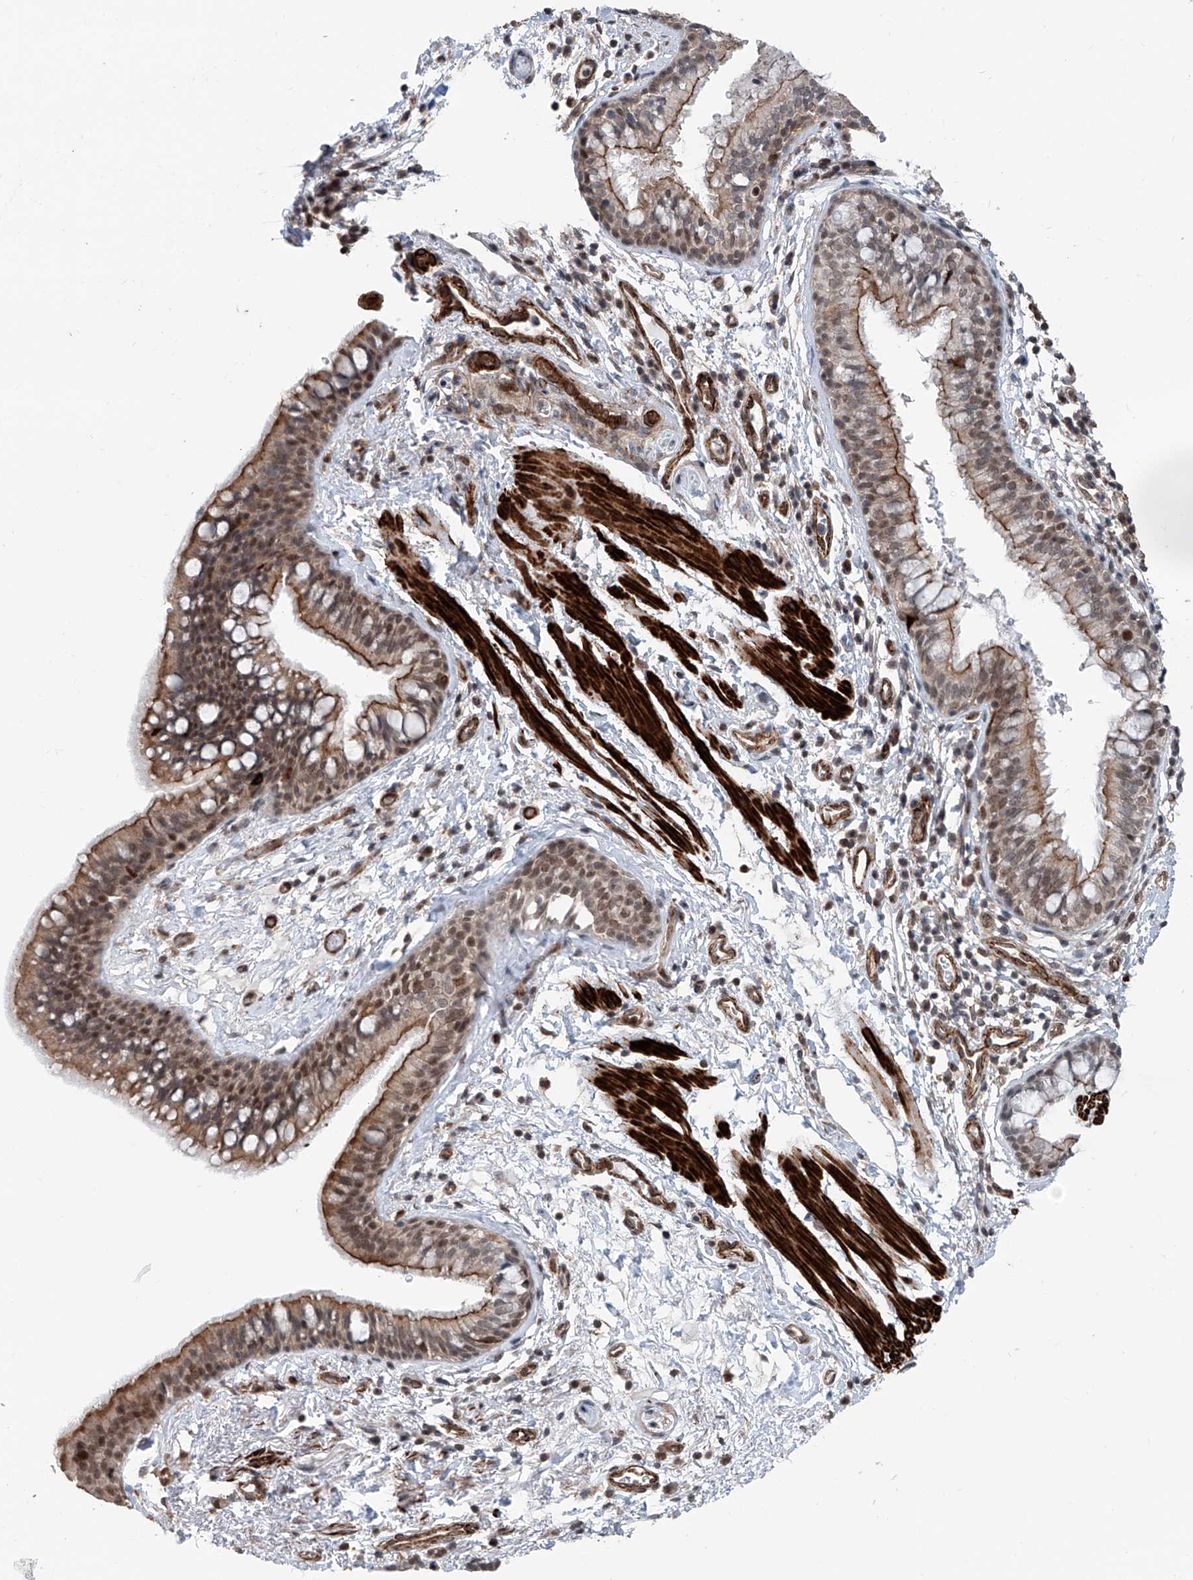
{"staining": {"intensity": "moderate", "quantity": "25%-75%", "location": "cytoplasmic/membranous,nuclear"}, "tissue": "bronchus", "cell_type": "Respiratory epithelial cells", "image_type": "normal", "snomed": [{"axis": "morphology", "description": "Normal tissue, NOS"}, {"axis": "topography", "description": "Cartilage tissue"}, {"axis": "topography", "description": "Bronchus"}], "caption": "Moderate cytoplasmic/membranous,nuclear expression for a protein is seen in about 25%-75% of respiratory epithelial cells of benign bronchus using immunohistochemistry (IHC).", "gene": "SDE2", "patient": {"sex": "female", "age": 36}}